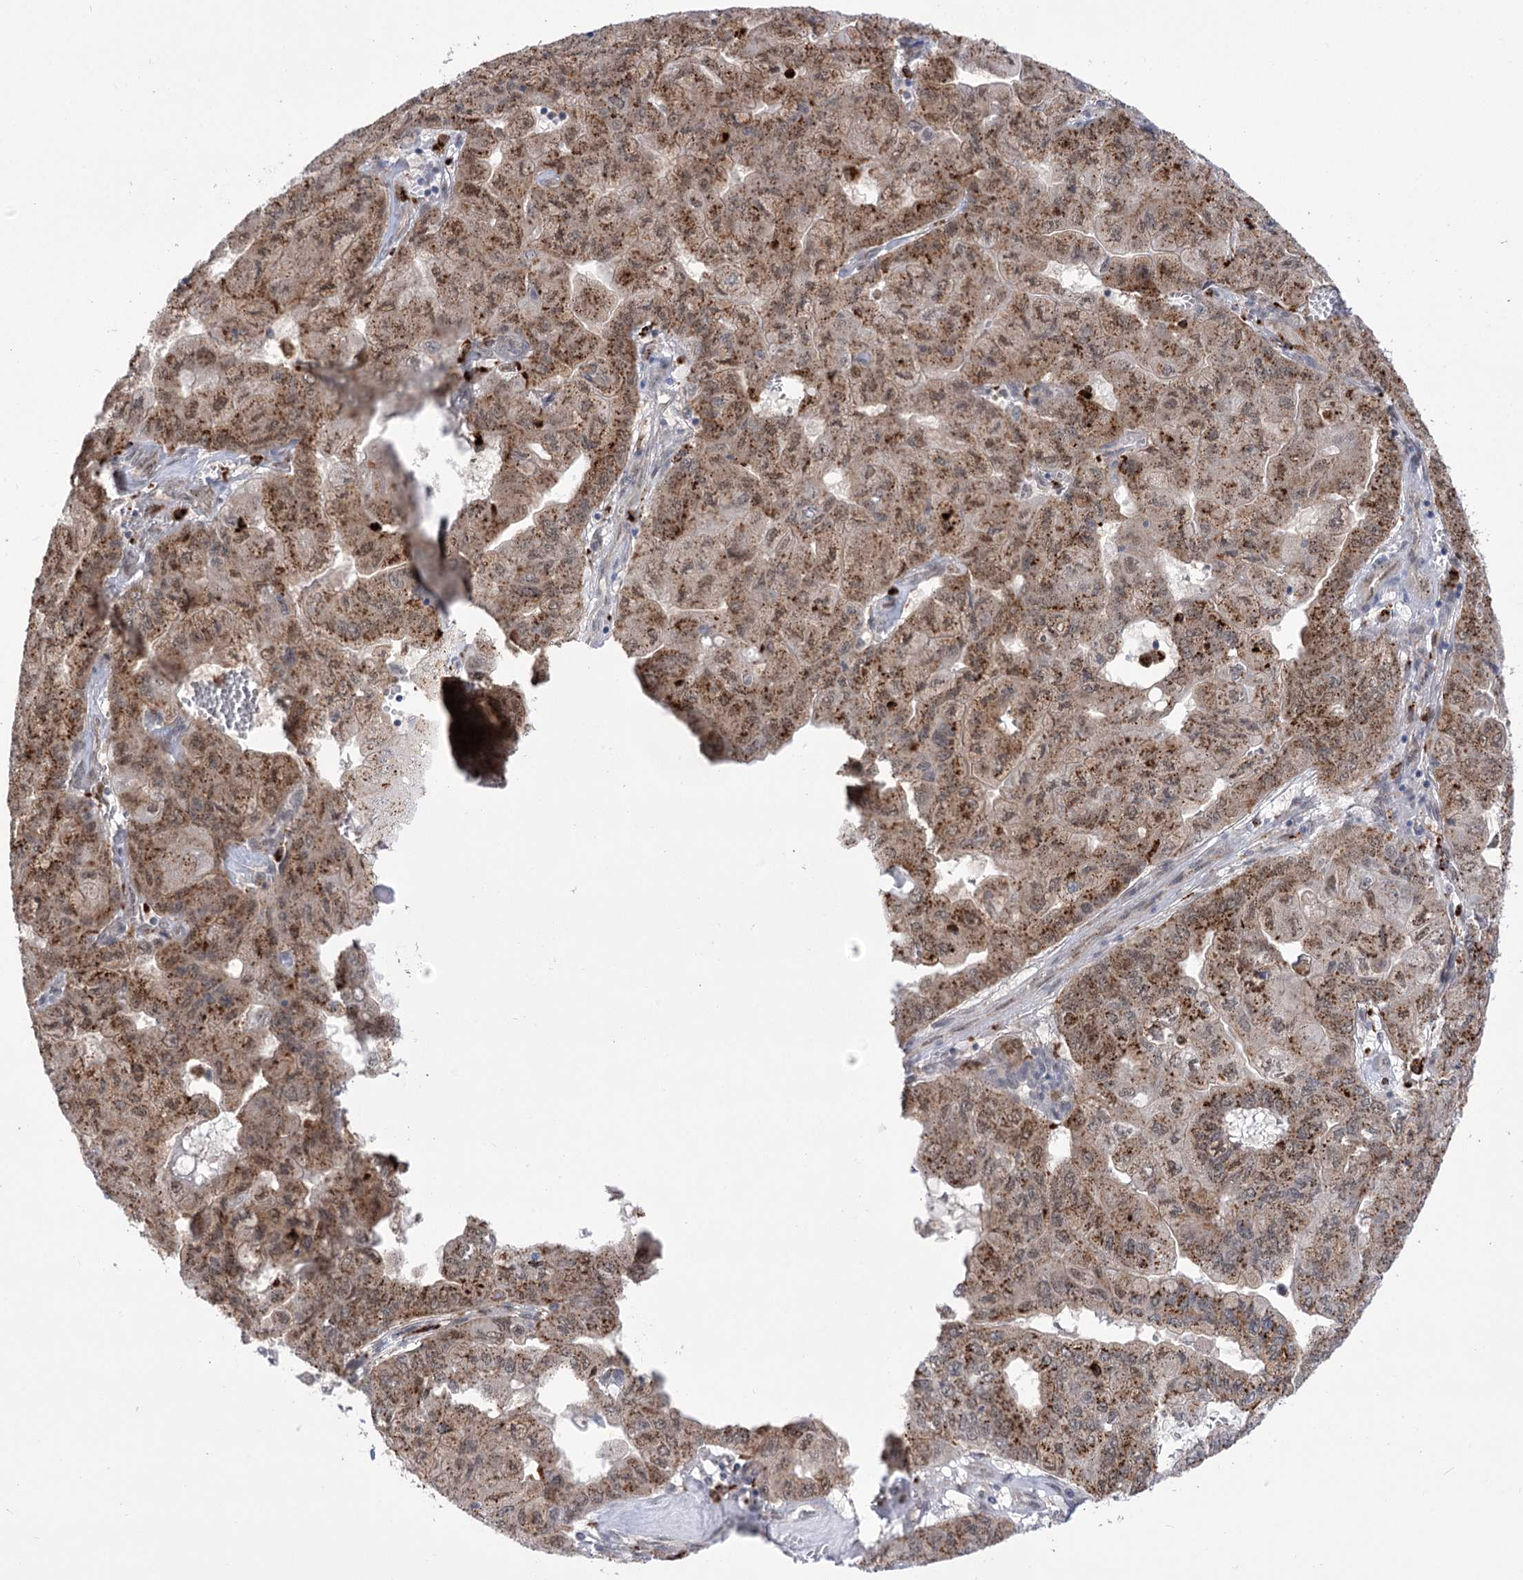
{"staining": {"intensity": "moderate", "quantity": ">75%", "location": "cytoplasmic/membranous,nuclear"}, "tissue": "pancreatic cancer", "cell_type": "Tumor cells", "image_type": "cancer", "snomed": [{"axis": "morphology", "description": "Adenocarcinoma, NOS"}, {"axis": "topography", "description": "Pancreas"}], "caption": "A photomicrograph of human pancreatic adenocarcinoma stained for a protein demonstrates moderate cytoplasmic/membranous and nuclear brown staining in tumor cells.", "gene": "SIAE", "patient": {"sex": "male", "age": 51}}